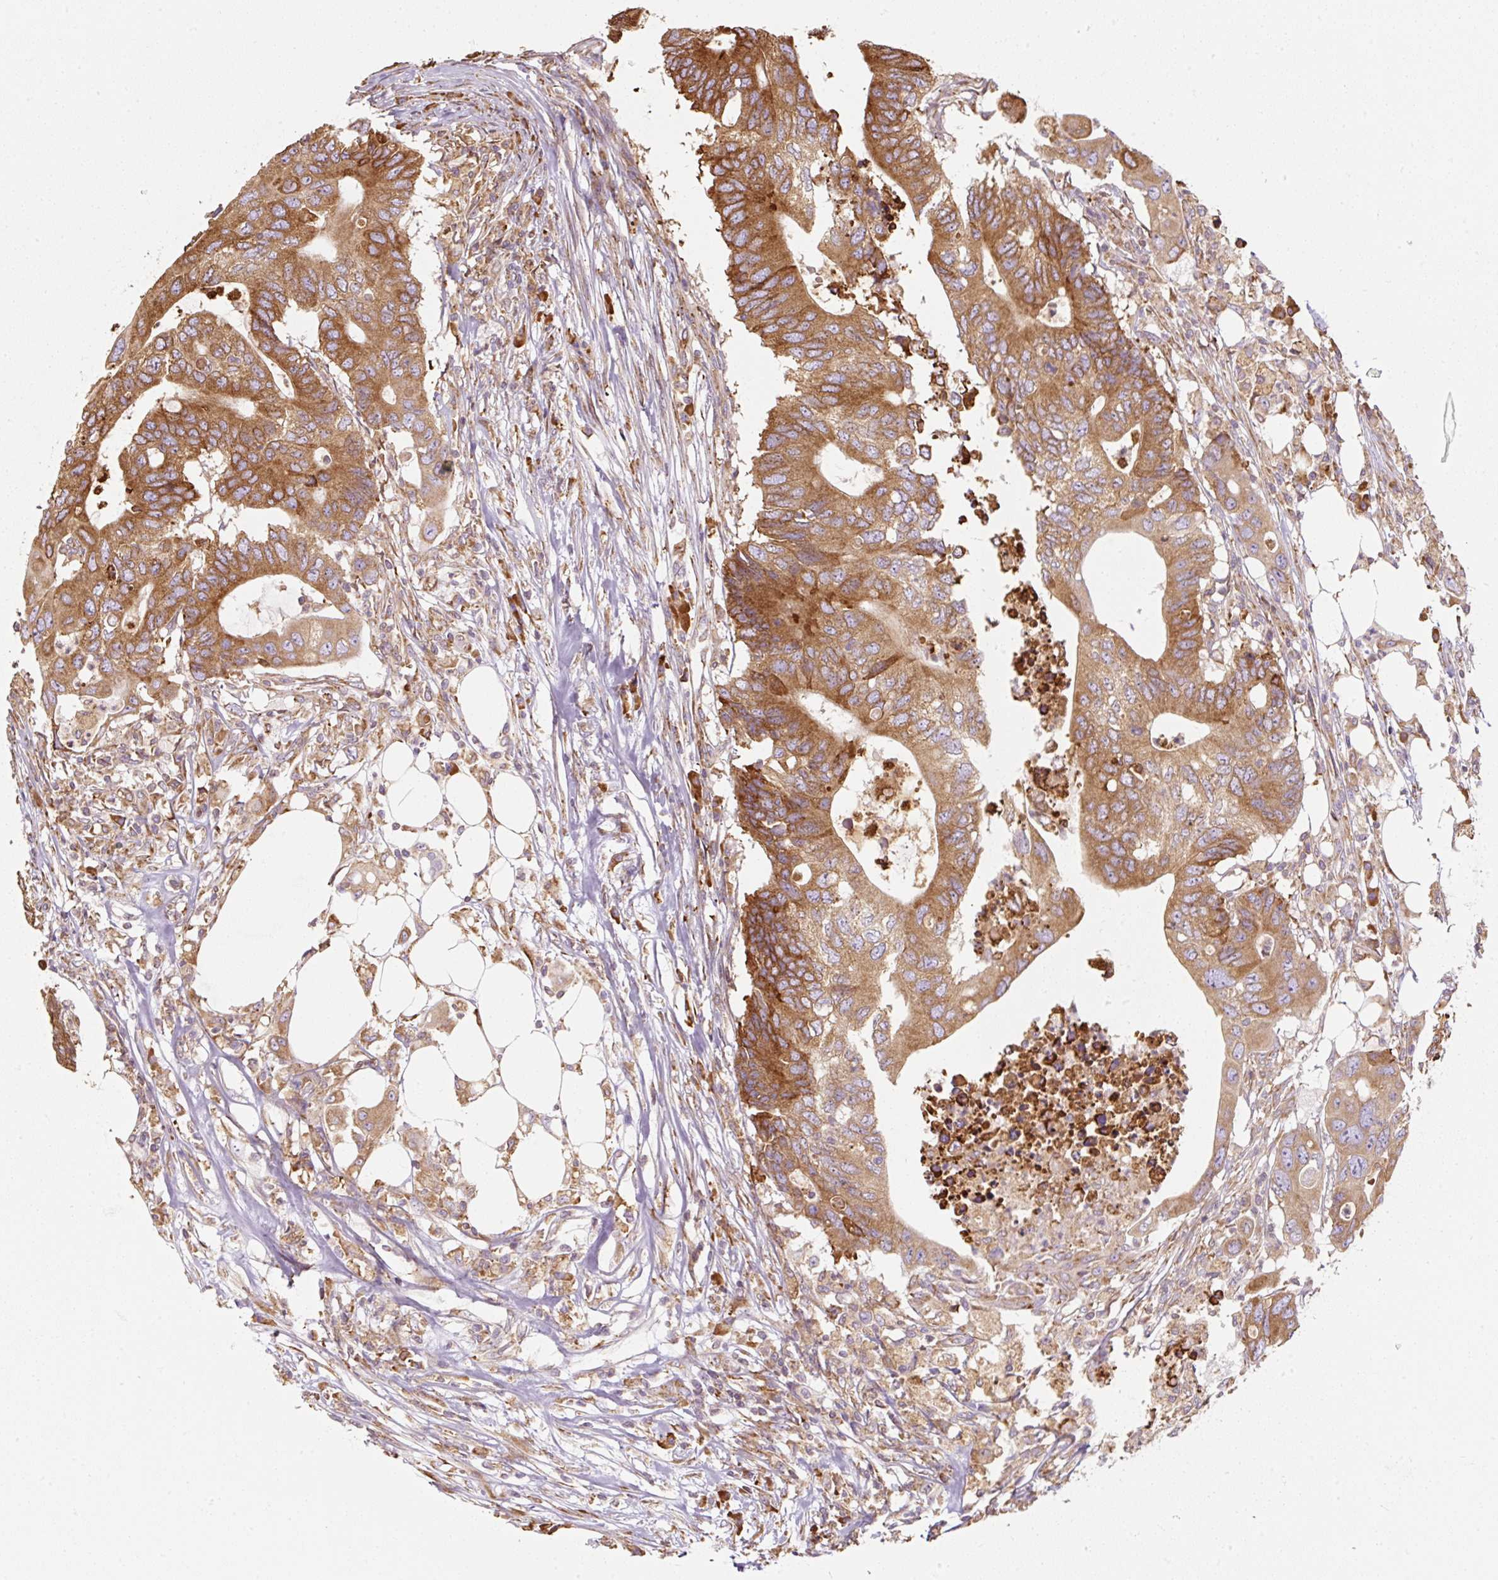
{"staining": {"intensity": "moderate", "quantity": ">75%", "location": "cytoplasmic/membranous"}, "tissue": "colorectal cancer", "cell_type": "Tumor cells", "image_type": "cancer", "snomed": [{"axis": "morphology", "description": "Adenocarcinoma, NOS"}, {"axis": "topography", "description": "Colon"}], "caption": "A brown stain labels moderate cytoplasmic/membranous positivity of a protein in adenocarcinoma (colorectal) tumor cells.", "gene": "PRKCSH", "patient": {"sex": "male", "age": 71}}